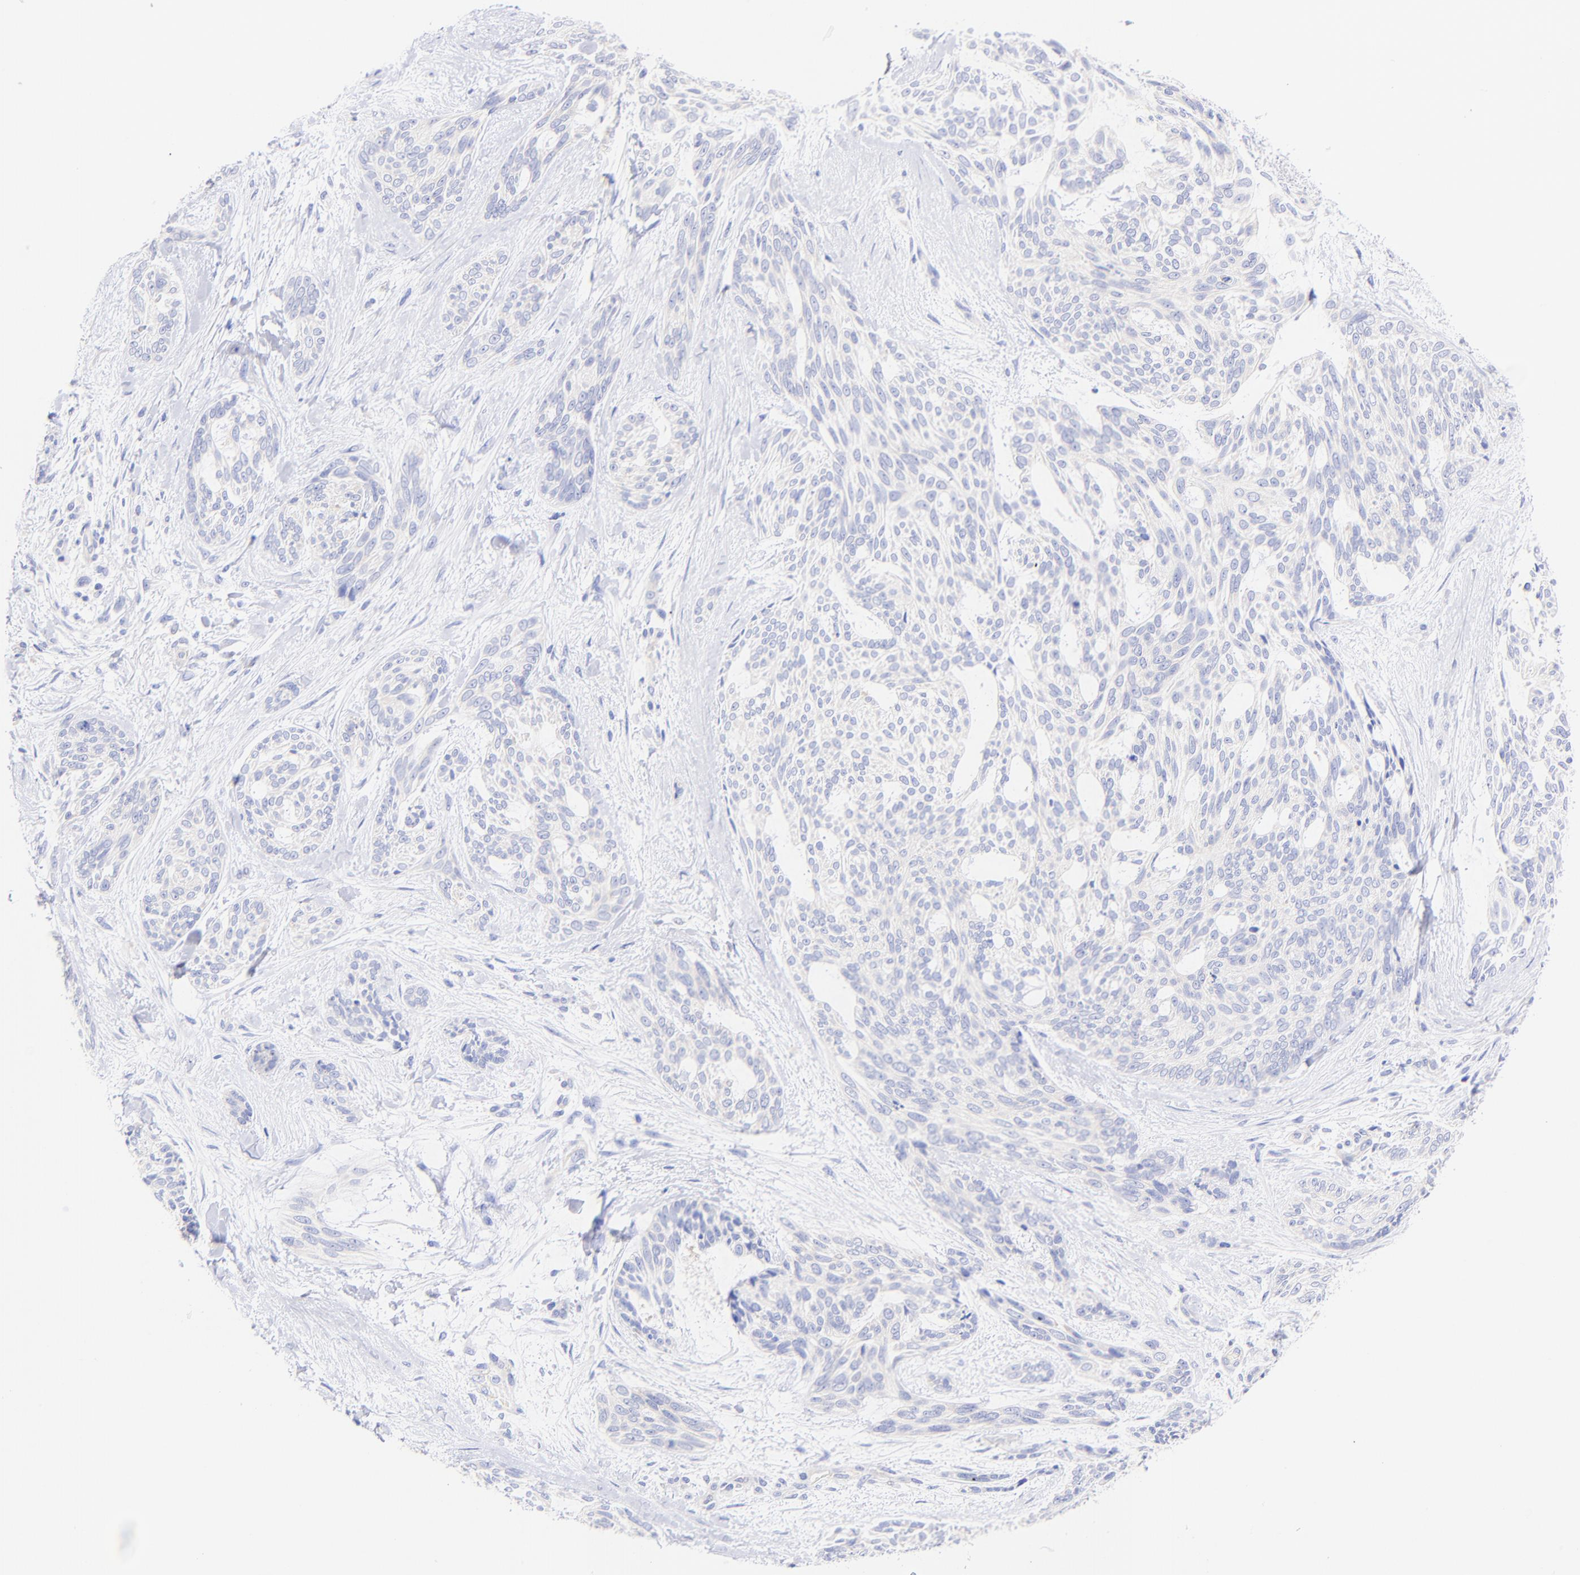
{"staining": {"intensity": "negative", "quantity": "none", "location": "none"}, "tissue": "skin cancer", "cell_type": "Tumor cells", "image_type": "cancer", "snomed": [{"axis": "morphology", "description": "Normal tissue, NOS"}, {"axis": "morphology", "description": "Basal cell carcinoma"}, {"axis": "topography", "description": "Skin"}], "caption": "Histopathology image shows no protein expression in tumor cells of basal cell carcinoma (skin) tissue. (Immunohistochemistry (ihc), brightfield microscopy, high magnification).", "gene": "GPHN", "patient": {"sex": "female", "age": 71}}